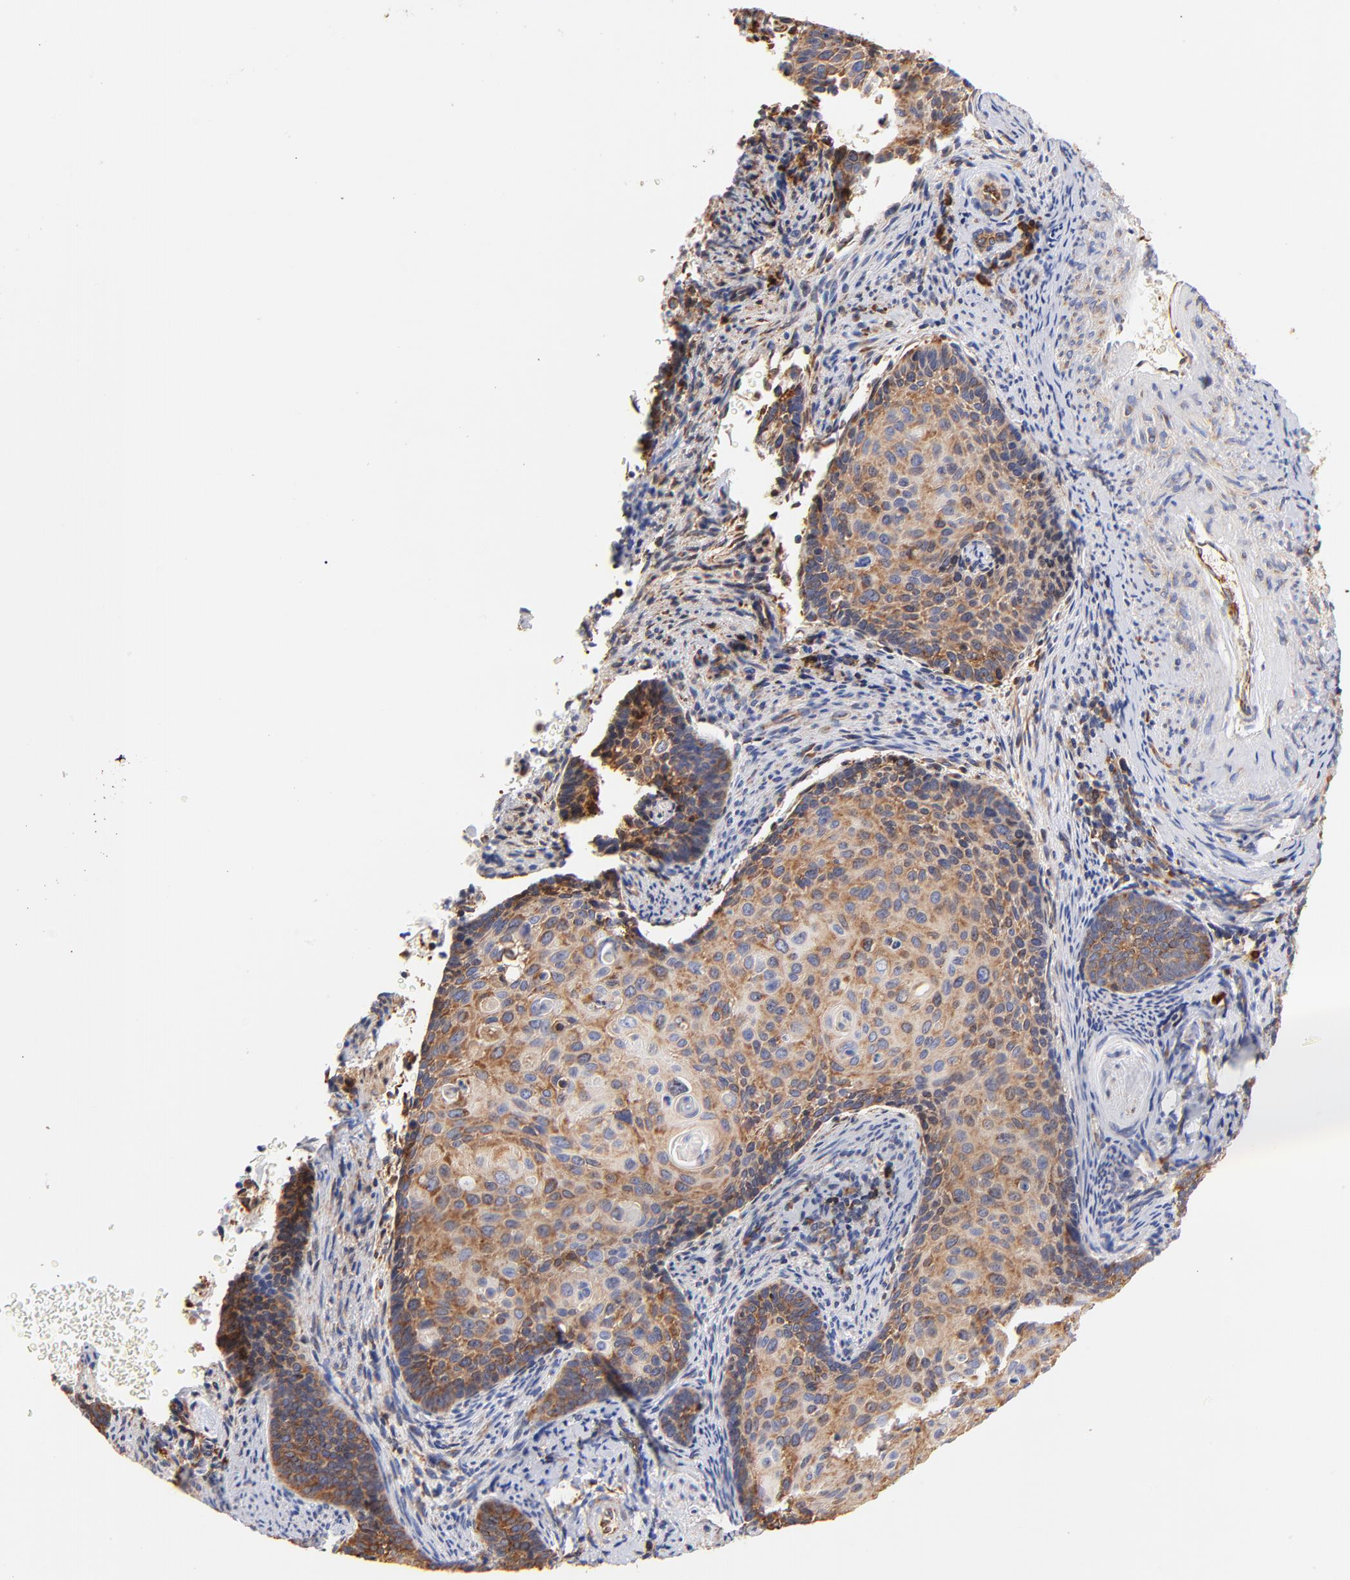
{"staining": {"intensity": "moderate", "quantity": ">75%", "location": "cytoplasmic/membranous"}, "tissue": "cervical cancer", "cell_type": "Tumor cells", "image_type": "cancer", "snomed": [{"axis": "morphology", "description": "Squamous cell carcinoma, NOS"}, {"axis": "topography", "description": "Cervix"}], "caption": "Protein expression analysis of human cervical cancer (squamous cell carcinoma) reveals moderate cytoplasmic/membranous staining in about >75% of tumor cells.", "gene": "RPL27", "patient": {"sex": "female", "age": 33}}